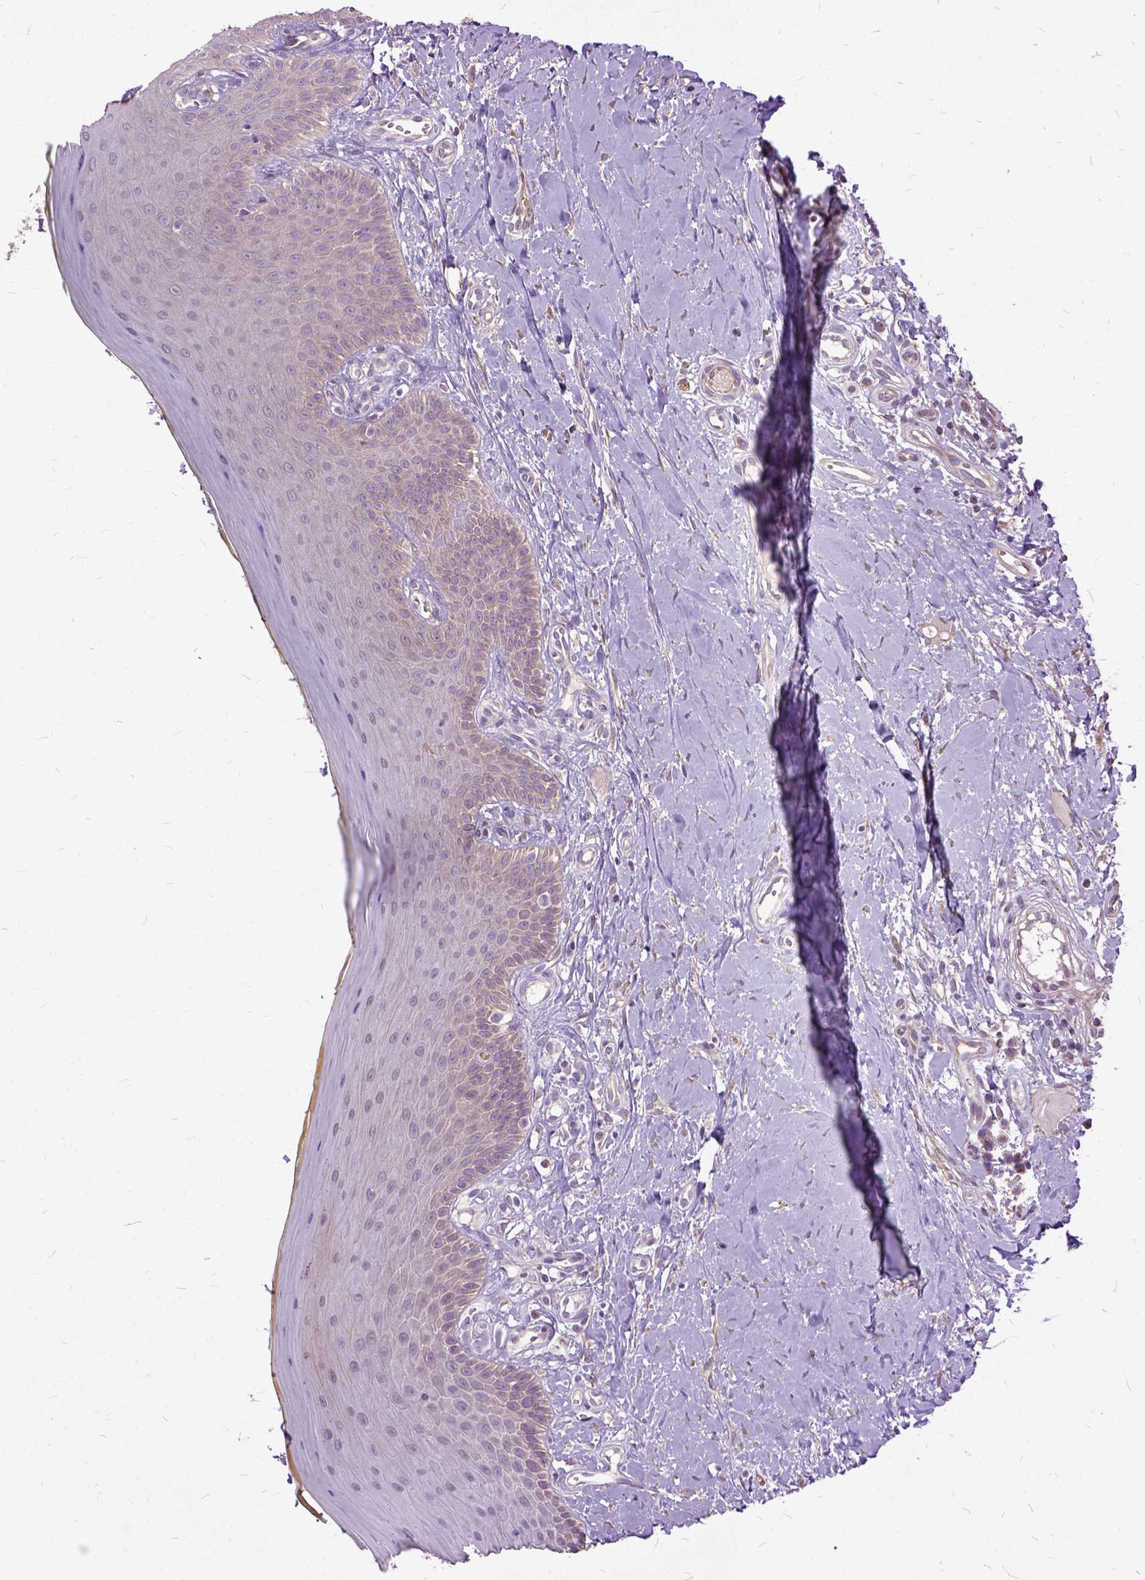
{"staining": {"intensity": "moderate", "quantity": "<25%", "location": "cytoplasmic/membranous"}, "tissue": "oral mucosa", "cell_type": "Squamous epithelial cells", "image_type": "normal", "snomed": [{"axis": "morphology", "description": "Normal tissue, NOS"}, {"axis": "topography", "description": "Oral tissue"}], "caption": "Oral mucosa stained with immunohistochemistry reveals moderate cytoplasmic/membranous staining in about <25% of squamous epithelial cells.", "gene": "AREG", "patient": {"sex": "female", "age": 43}}